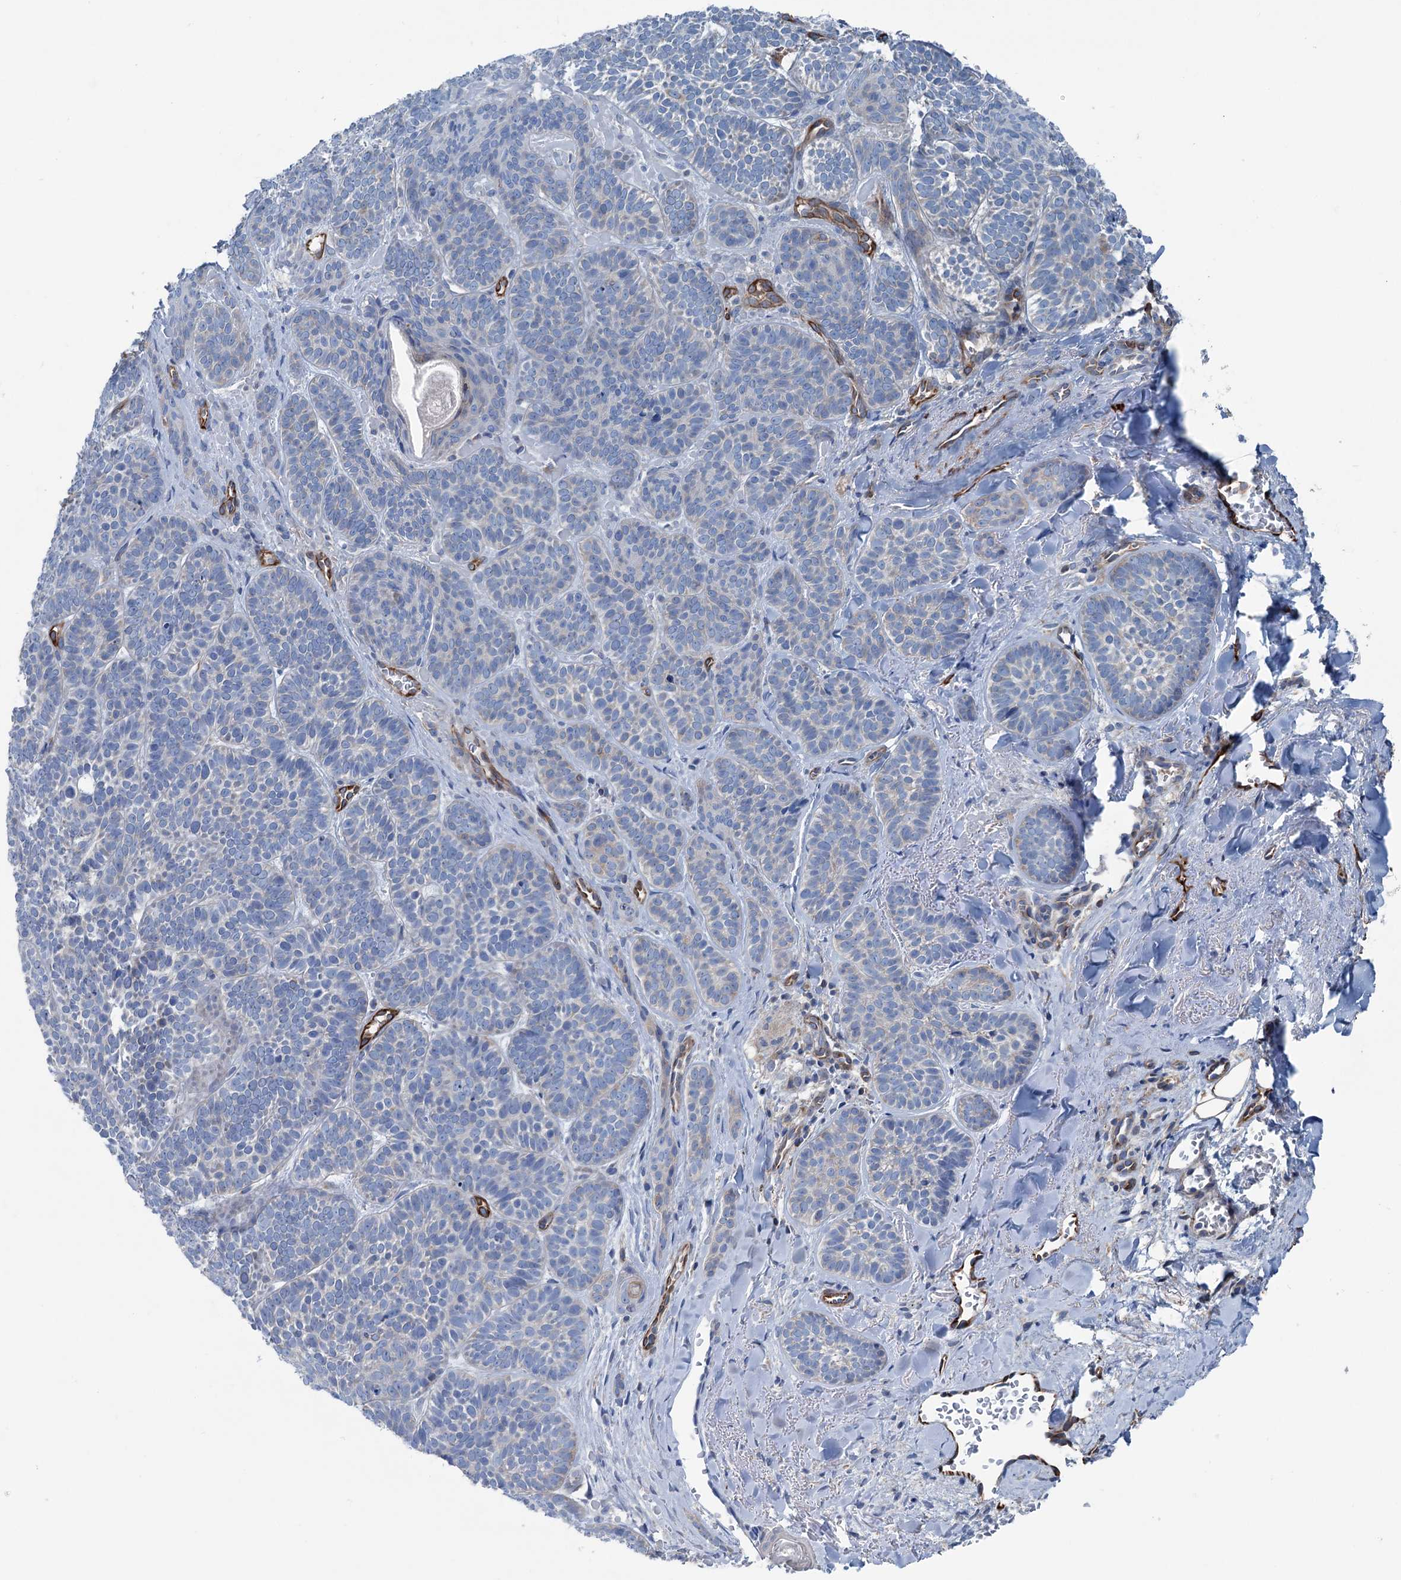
{"staining": {"intensity": "negative", "quantity": "none", "location": "none"}, "tissue": "skin cancer", "cell_type": "Tumor cells", "image_type": "cancer", "snomed": [{"axis": "morphology", "description": "Basal cell carcinoma"}, {"axis": "topography", "description": "Skin"}], "caption": "Tumor cells show no significant protein expression in skin cancer (basal cell carcinoma).", "gene": "CALCOCO1", "patient": {"sex": "male", "age": 85}}